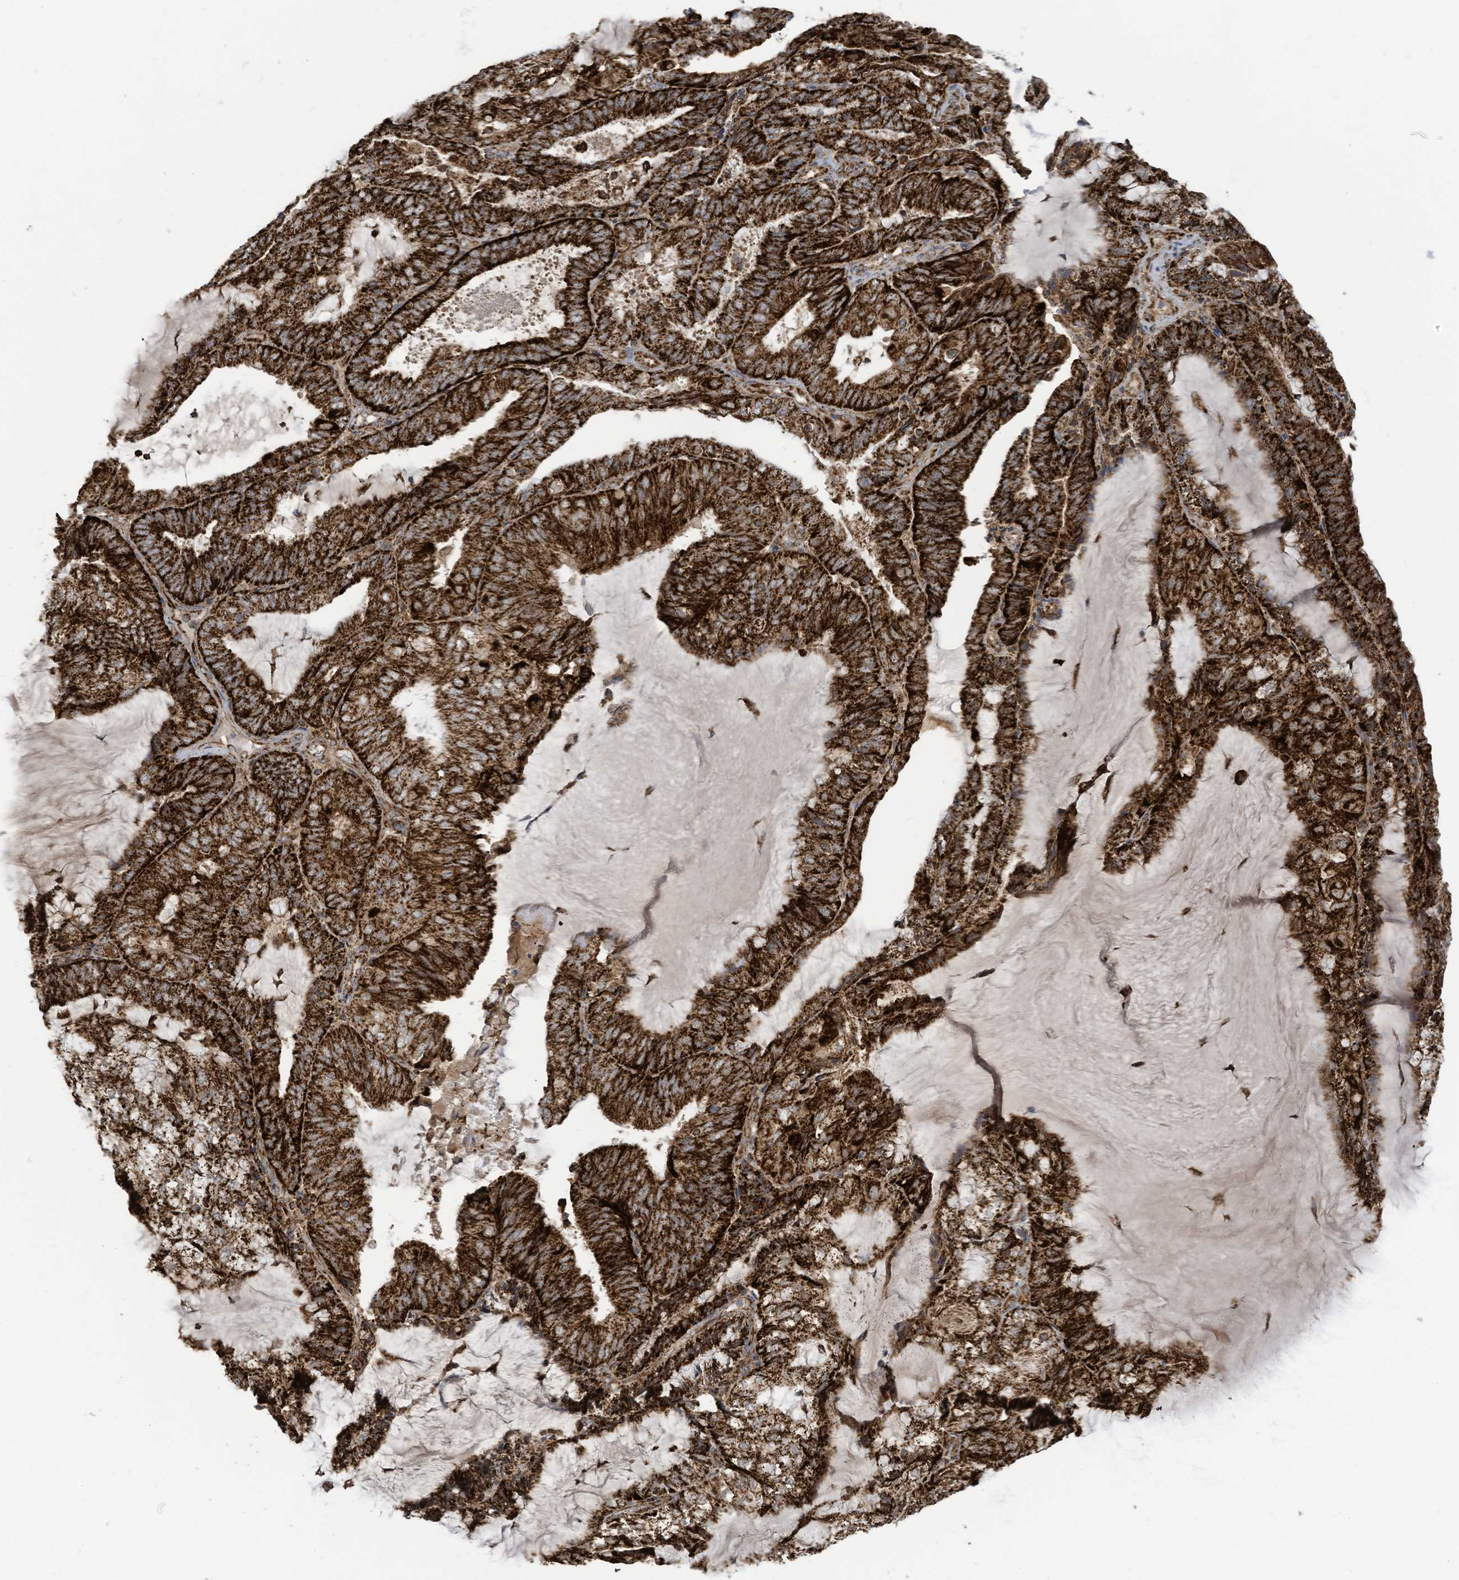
{"staining": {"intensity": "strong", "quantity": ">75%", "location": "cytoplasmic/membranous"}, "tissue": "endometrial cancer", "cell_type": "Tumor cells", "image_type": "cancer", "snomed": [{"axis": "morphology", "description": "Adenocarcinoma, NOS"}, {"axis": "topography", "description": "Endometrium"}], "caption": "IHC of human adenocarcinoma (endometrial) demonstrates high levels of strong cytoplasmic/membranous positivity in about >75% of tumor cells.", "gene": "COX10", "patient": {"sex": "female", "age": 81}}